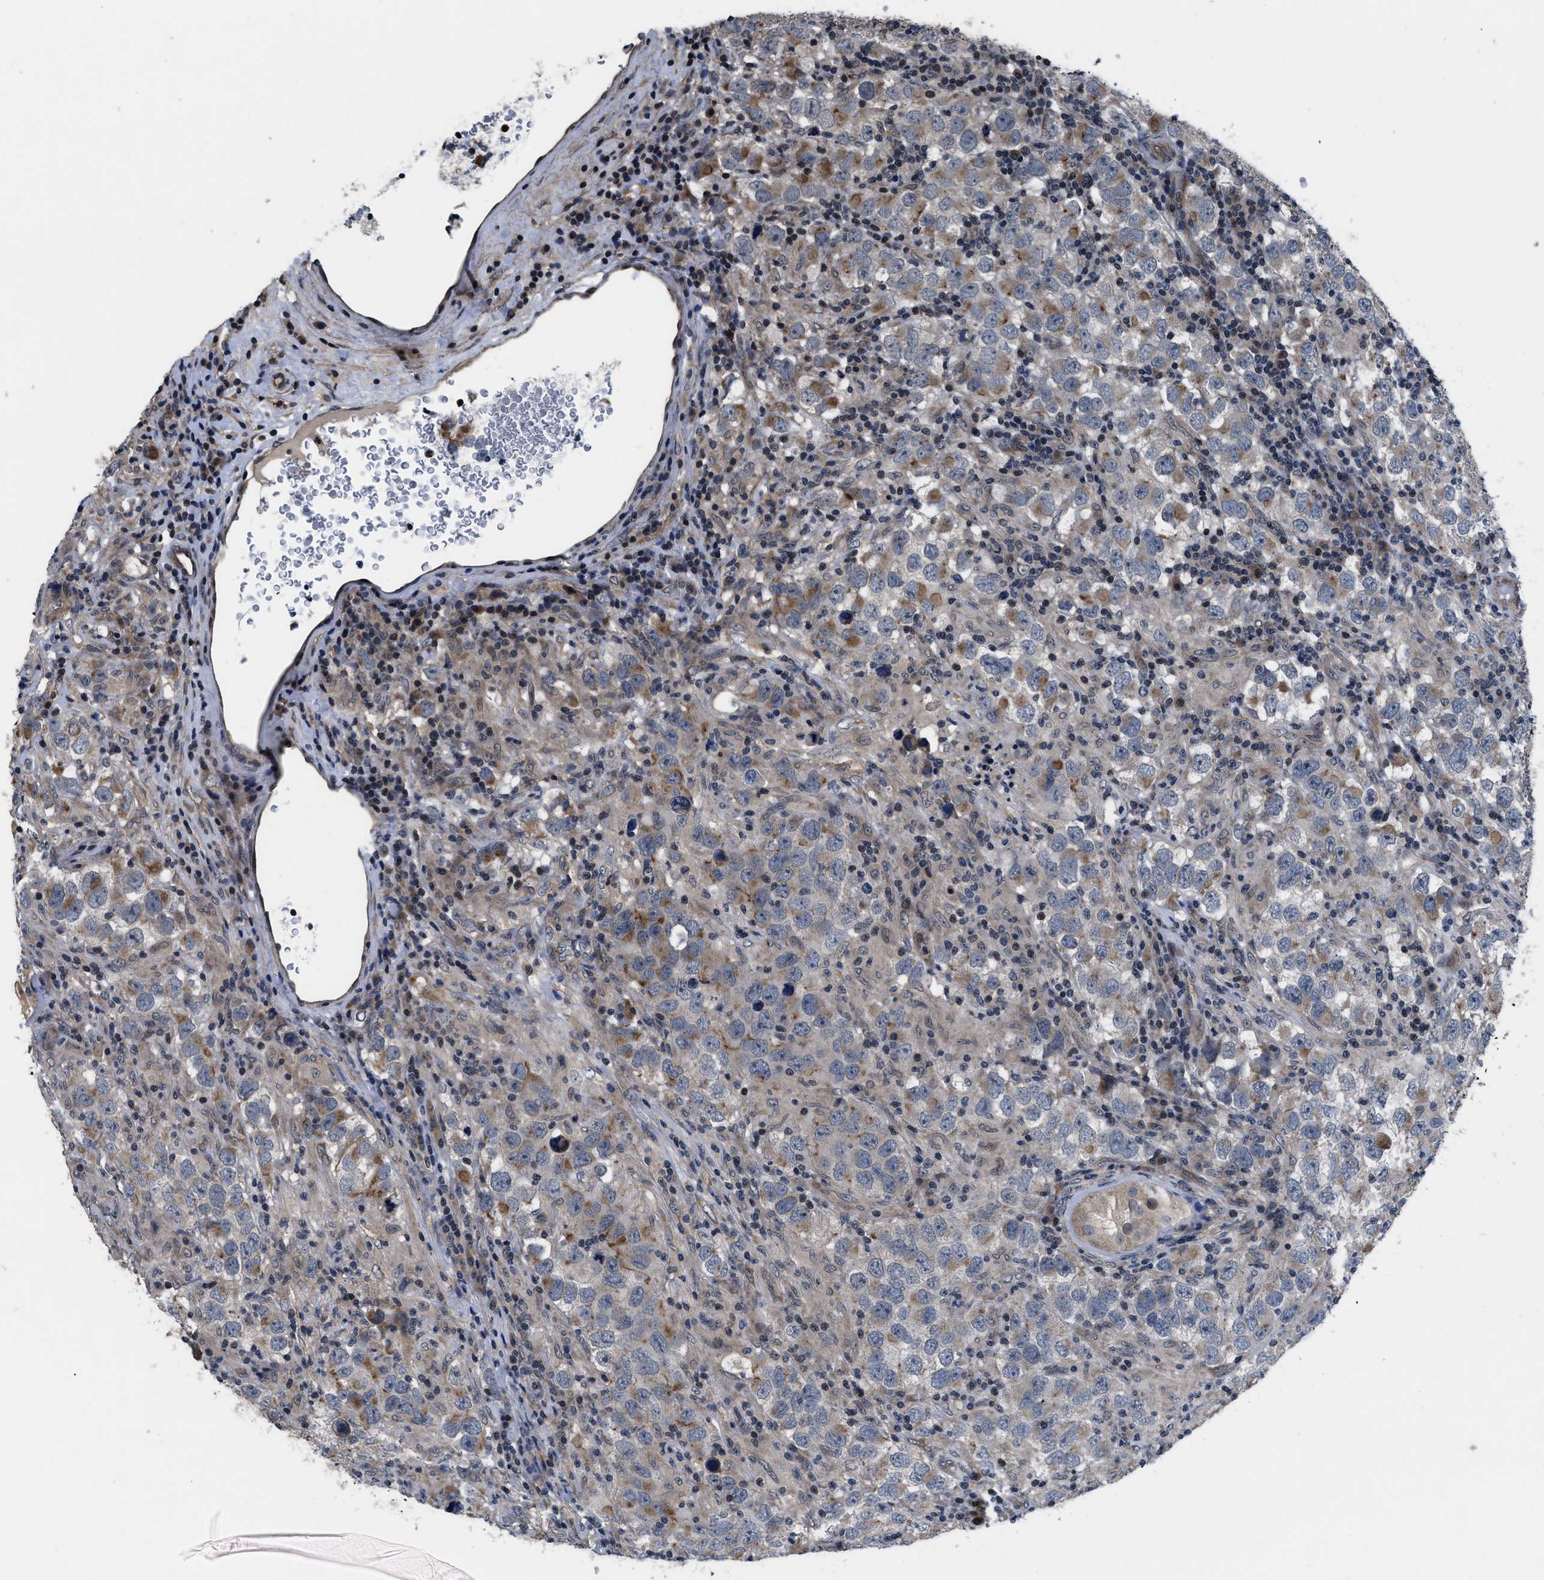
{"staining": {"intensity": "moderate", "quantity": "<25%", "location": "cytoplasmic/membranous"}, "tissue": "testis cancer", "cell_type": "Tumor cells", "image_type": "cancer", "snomed": [{"axis": "morphology", "description": "Carcinoma, Embryonal, NOS"}, {"axis": "topography", "description": "Testis"}], "caption": "About <25% of tumor cells in human embryonal carcinoma (testis) display moderate cytoplasmic/membranous protein expression as visualized by brown immunohistochemical staining.", "gene": "DNAJC14", "patient": {"sex": "male", "age": 21}}